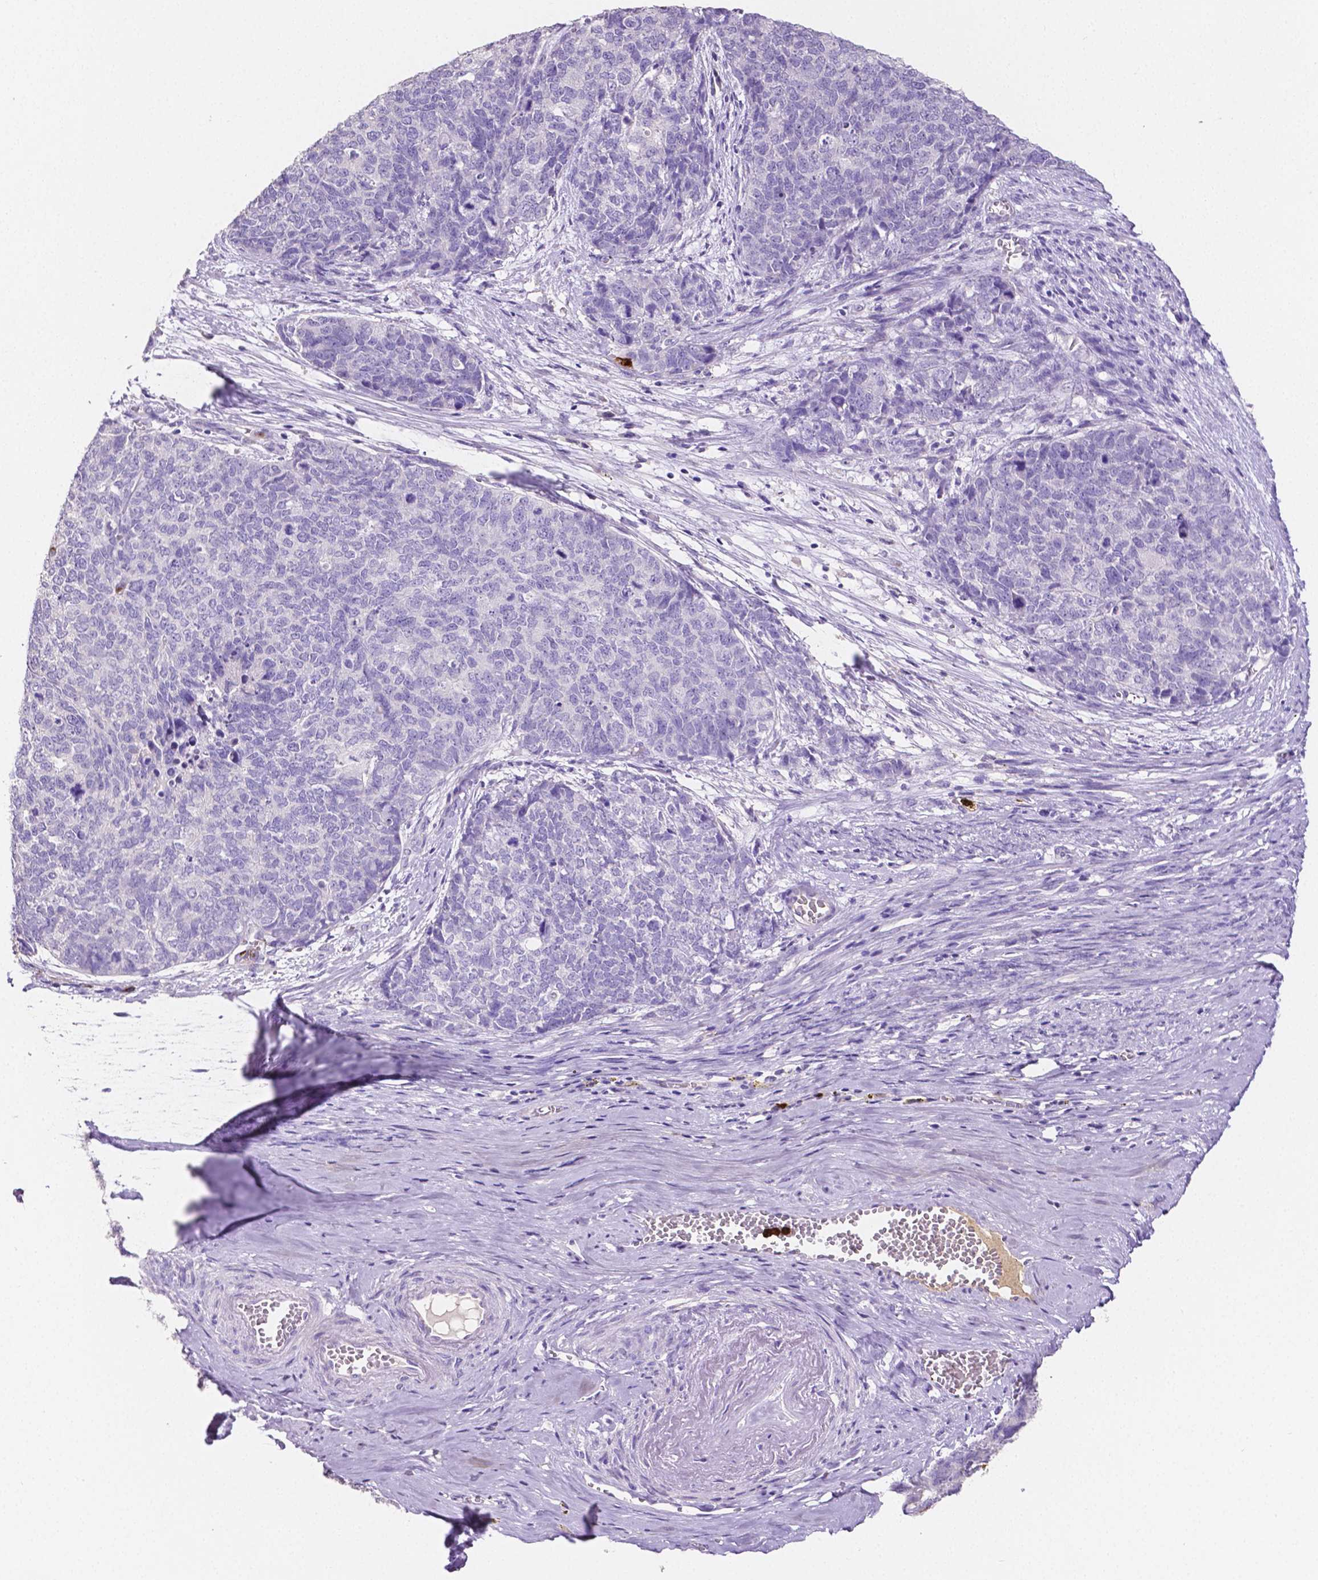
{"staining": {"intensity": "negative", "quantity": "none", "location": "none"}, "tissue": "cervical cancer", "cell_type": "Tumor cells", "image_type": "cancer", "snomed": [{"axis": "morphology", "description": "Squamous cell carcinoma, NOS"}, {"axis": "topography", "description": "Cervix"}], "caption": "Cervical cancer (squamous cell carcinoma) was stained to show a protein in brown. There is no significant expression in tumor cells.", "gene": "MMP9", "patient": {"sex": "female", "age": 63}}